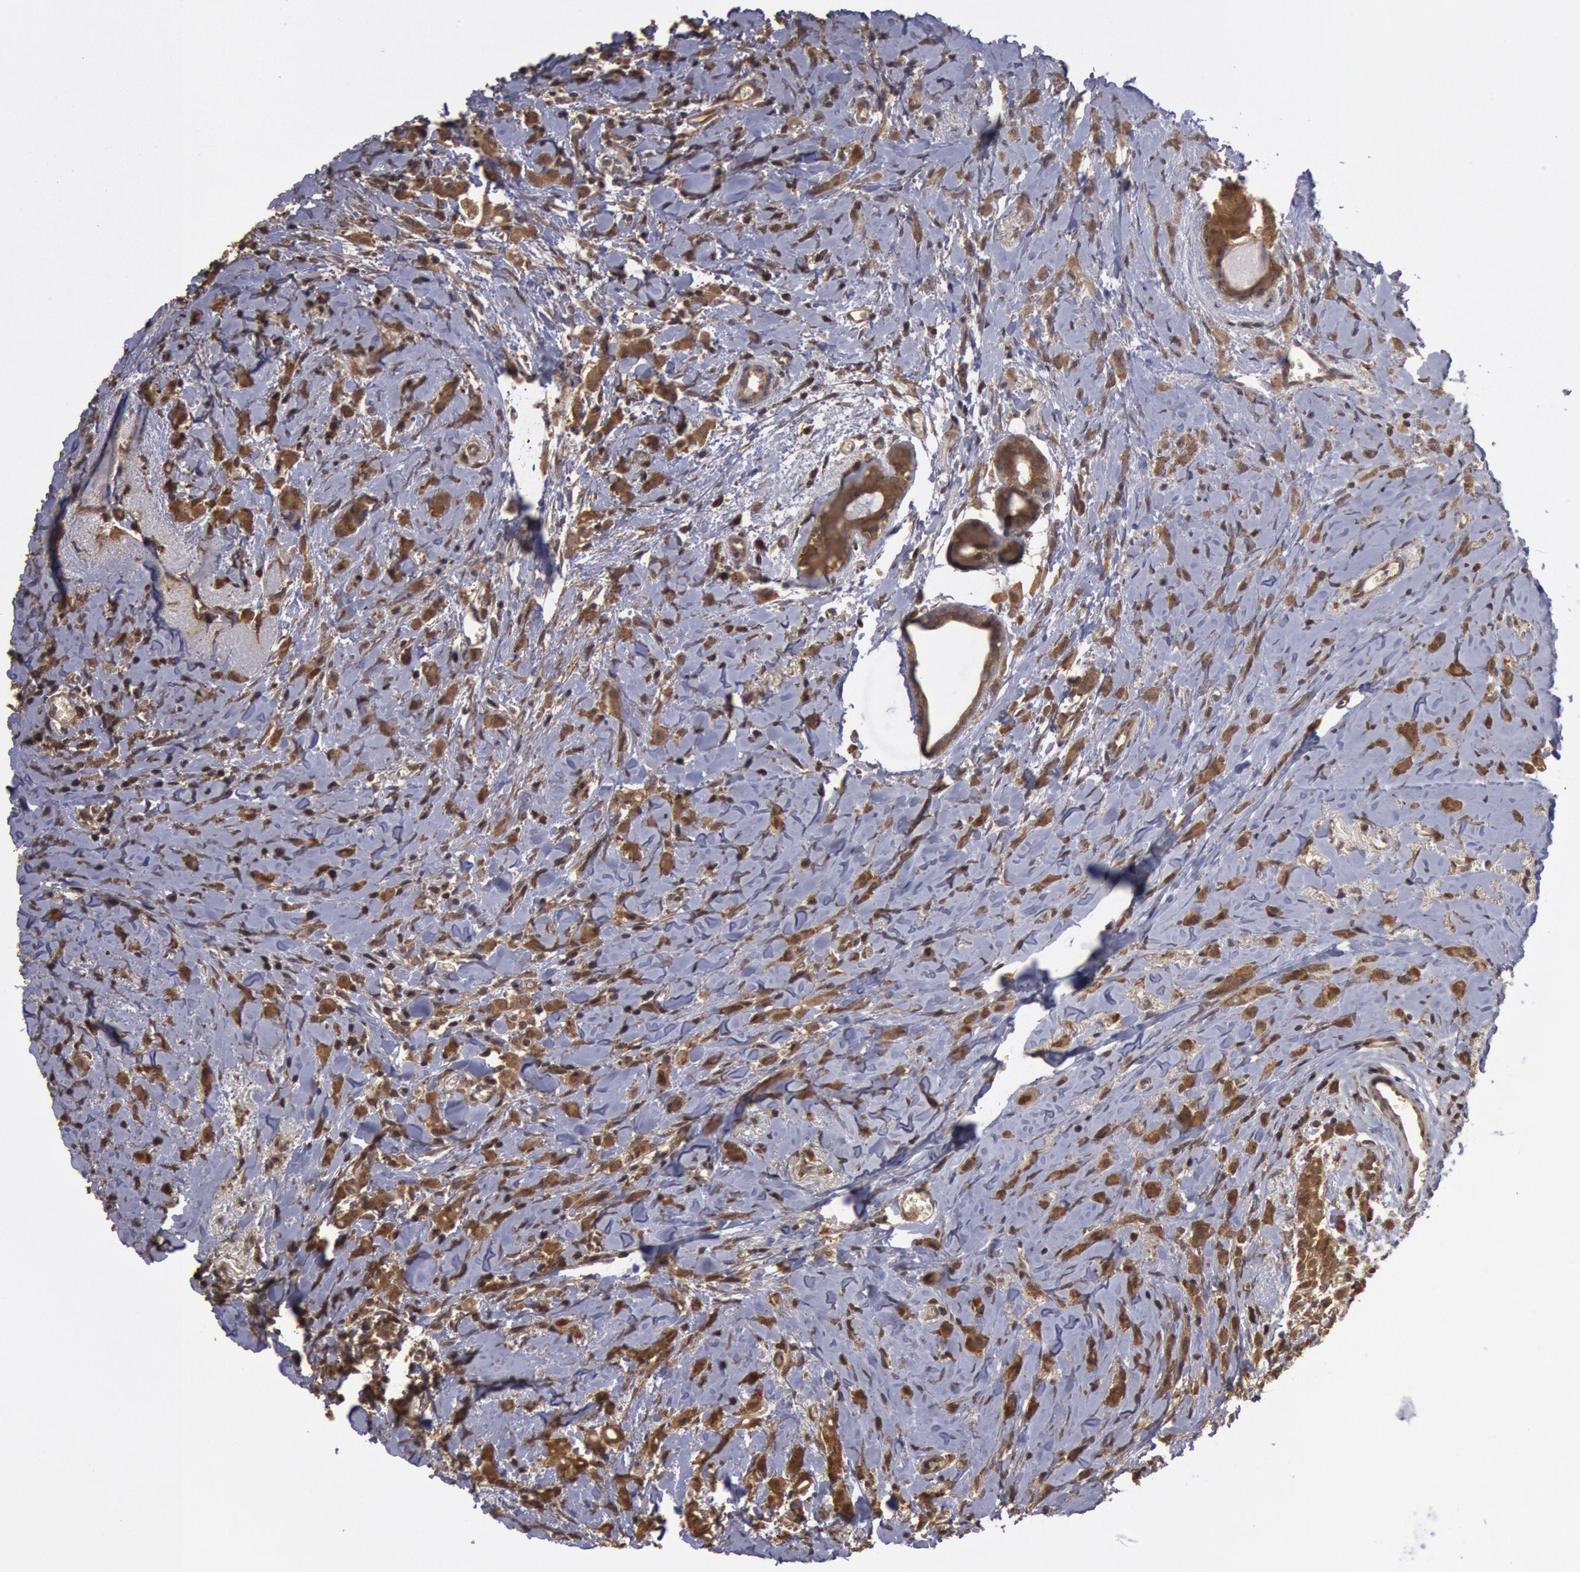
{"staining": {"intensity": "moderate", "quantity": ">75%", "location": "cytoplasmic/membranous"}, "tissue": "breast cancer", "cell_type": "Tumor cells", "image_type": "cancer", "snomed": [{"axis": "morphology", "description": "Lobular carcinoma"}, {"axis": "topography", "description": "Breast"}], "caption": "A histopathology image of human breast lobular carcinoma stained for a protein shows moderate cytoplasmic/membranous brown staining in tumor cells.", "gene": "USP14", "patient": {"sex": "female", "age": 57}}